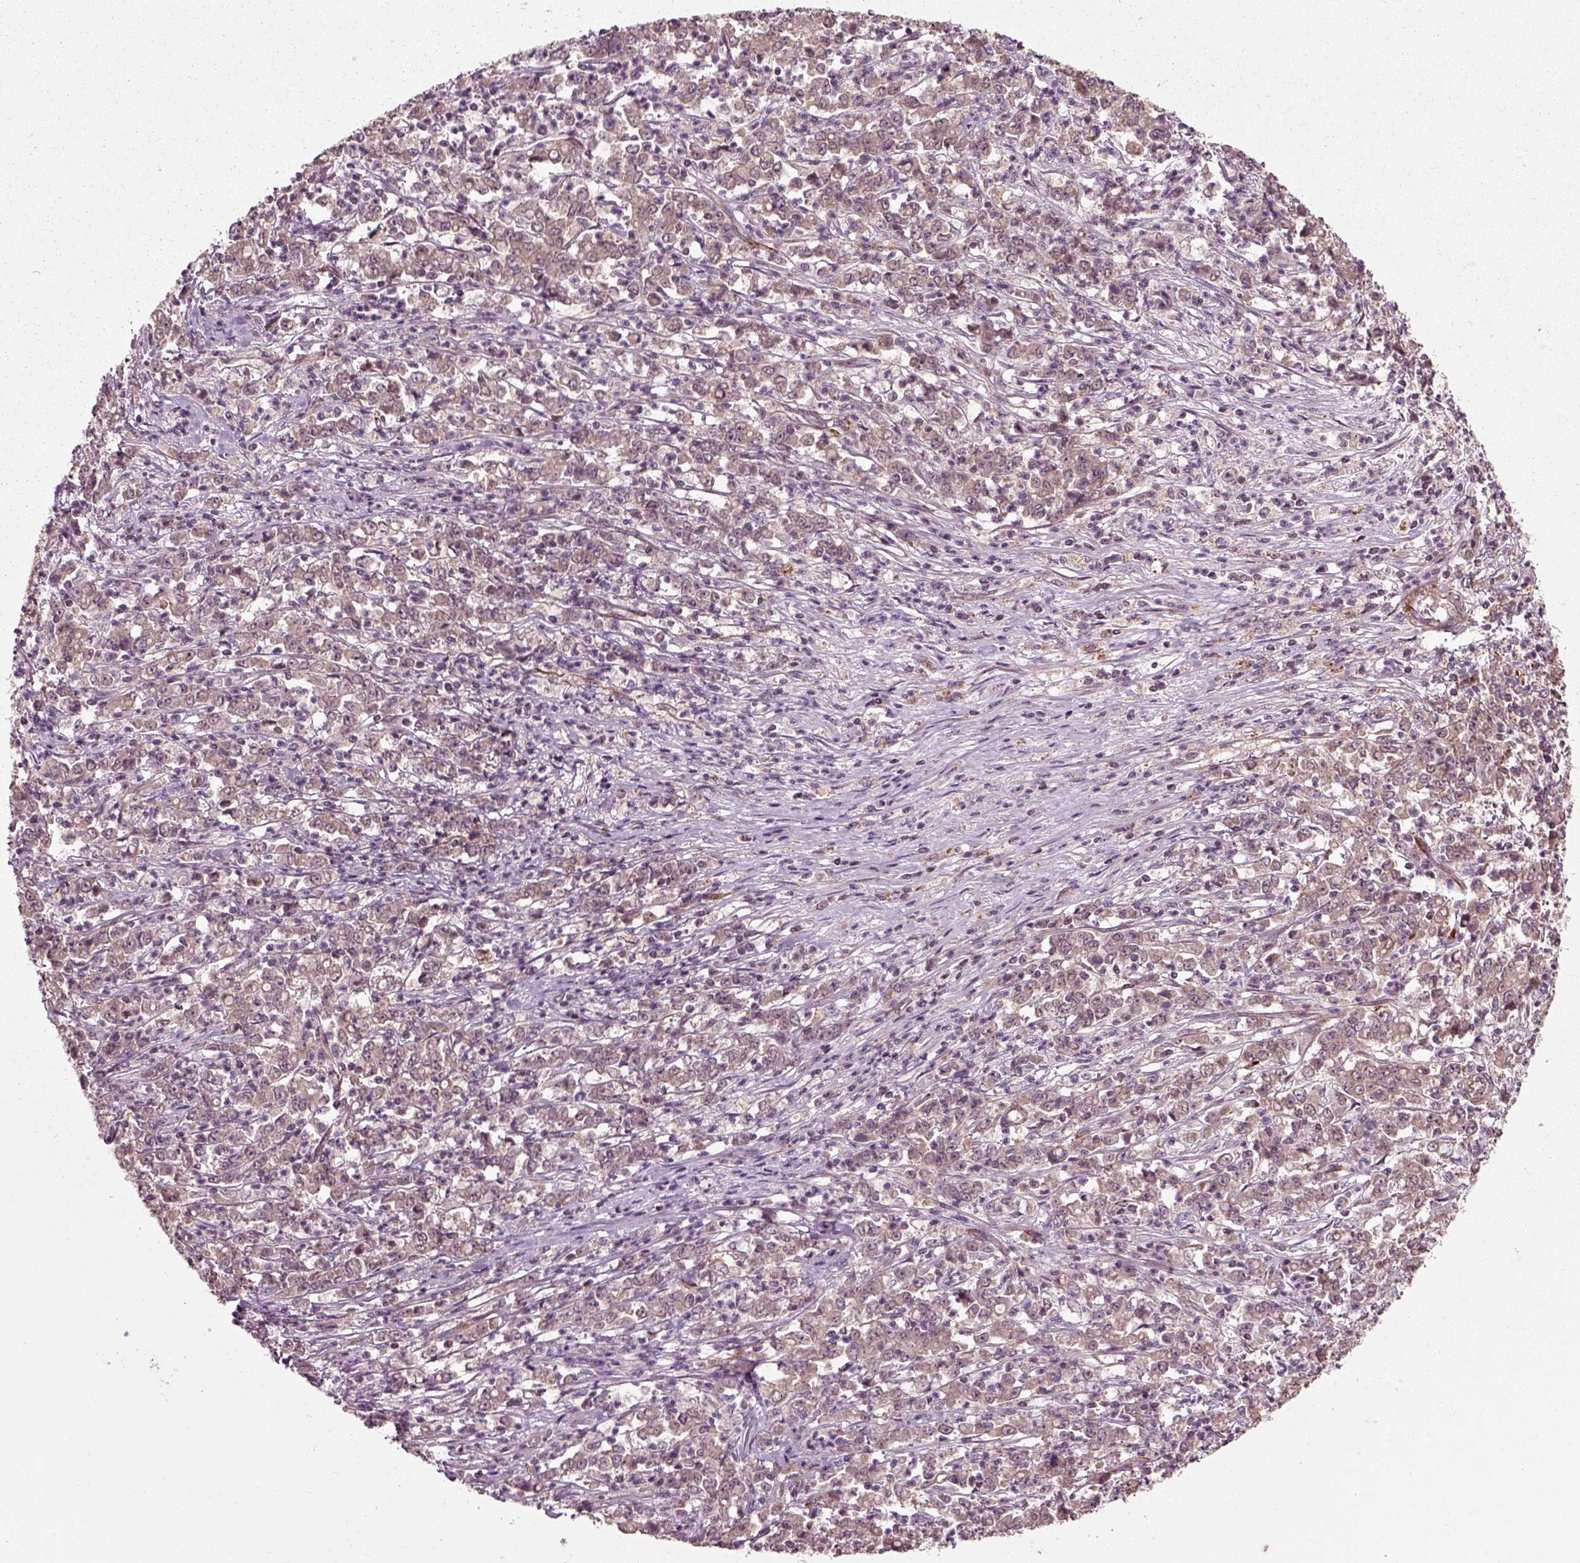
{"staining": {"intensity": "weak", "quantity": ">75%", "location": "cytoplasmic/membranous"}, "tissue": "stomach cancer", "cell_type": "Tumor cells", "image_type": "cancer", "snomed": [{"axis": "morphology", "description": "Adenocarcinoma, NOS"}, {"axis": "topography", "description": "Stomach, lower"}], "caption": "IHC of human stomach adenocarcinoma displays low levels of weak cytoplasmic/membranous expression in about >75% of tumor cells.", "gene": "PLCD3", "patient": {"sex": "female", "age": 71}}